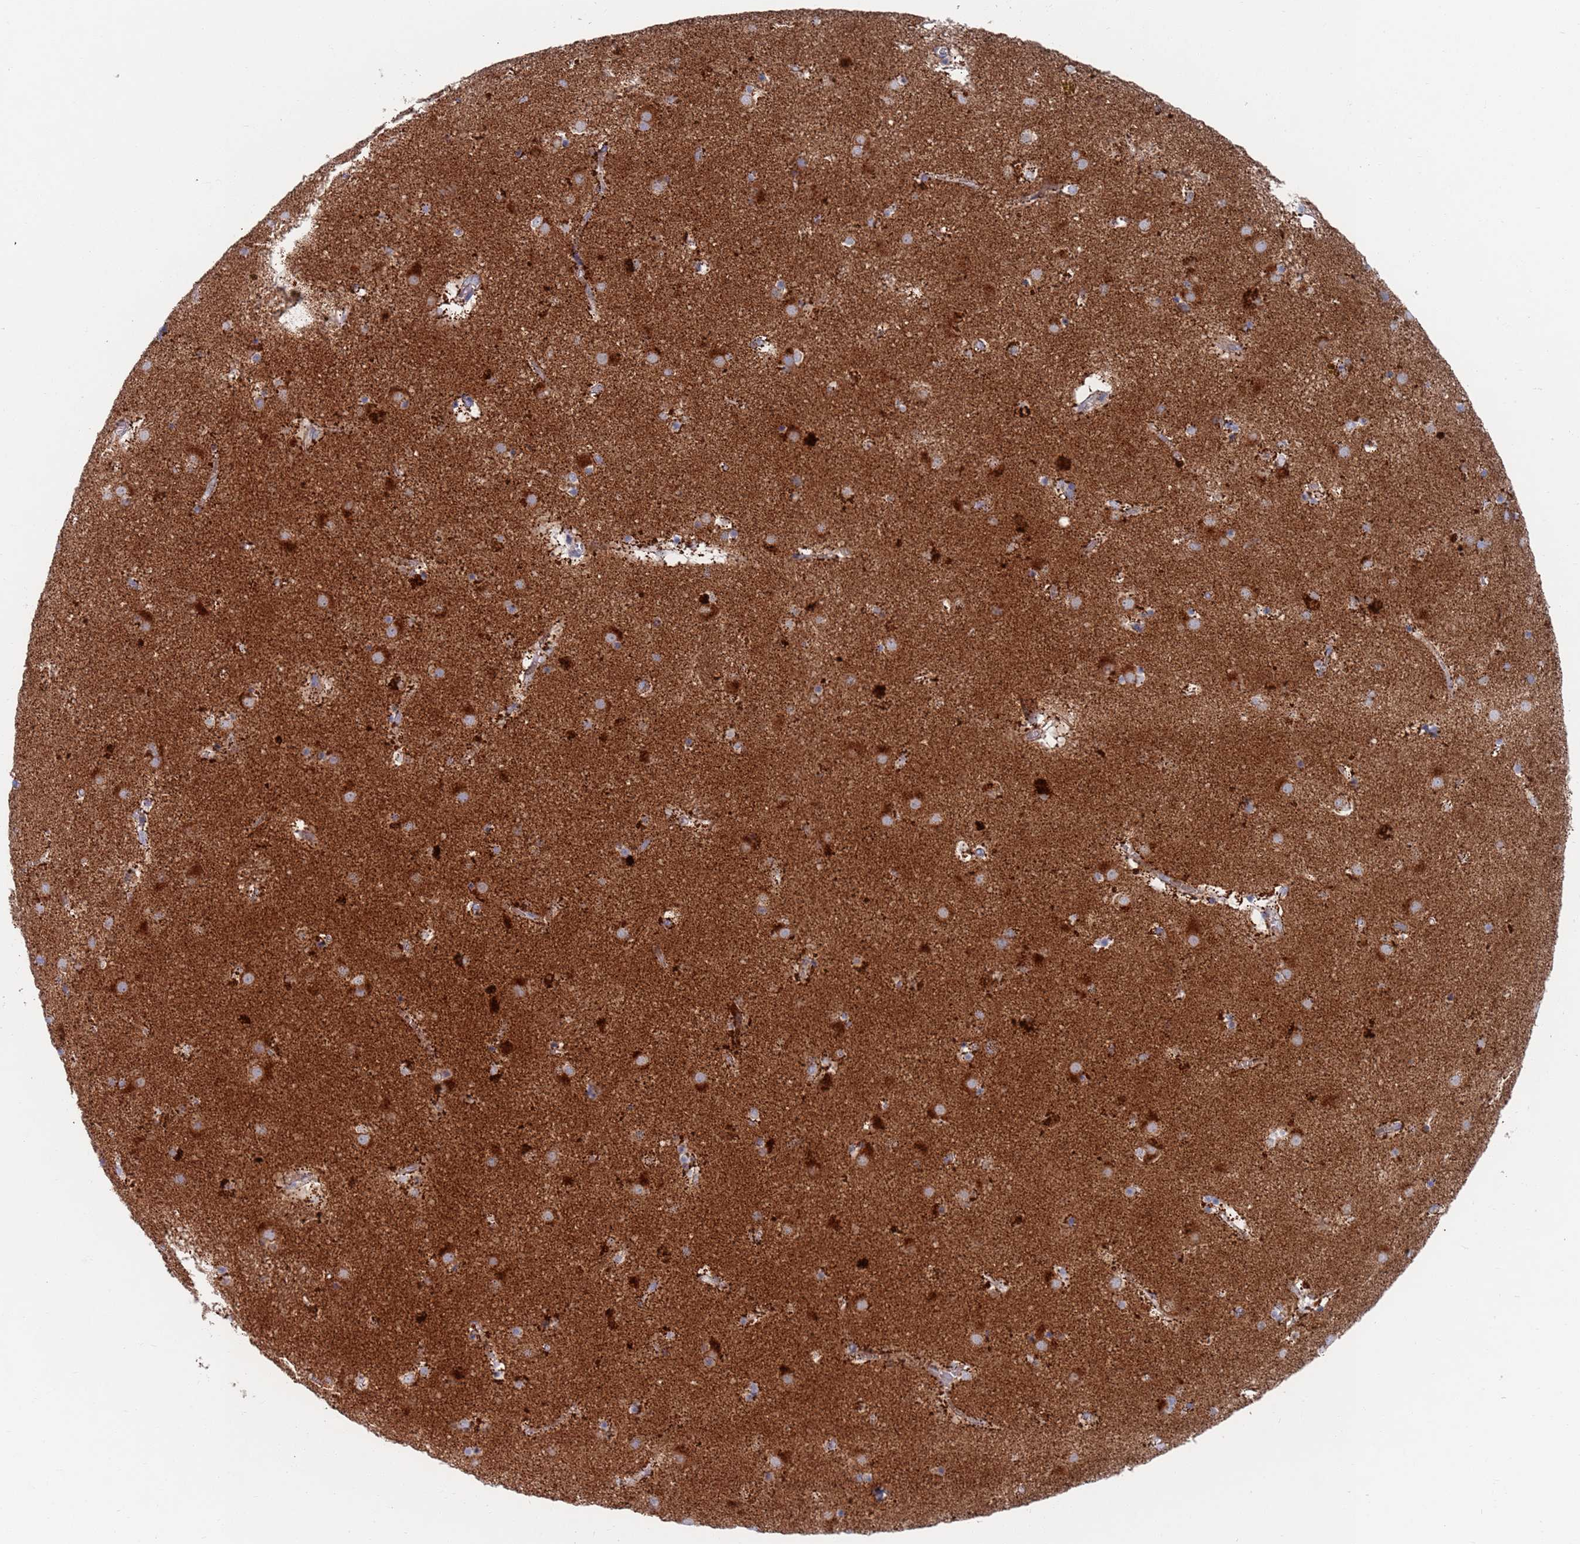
{"staining": {"intensity": "moderate", "quantity": "<25%", "location": "cytoplasmic/membranous,nuclear"}, "tissue": "caudate", "cell_type": "Glial cells", "image_type": "normal", "snomed": [{"axis": "morphology", "description": "Normal tissue, NOS"}, {"axis": "topography", "description": "Lateral ventricle wall"}], "caption": "Immunohistochemical staining of unremarkable human caudate demonstrates moderate cytoplasmic/membranous,nuclear protein positivity in approximately <25% of glial cells. (brown staining indicates protein expression, while blue staining denotes nuclei).", "gene": "CHCHD6", "patient": {"sex": "male", "age": 70}}